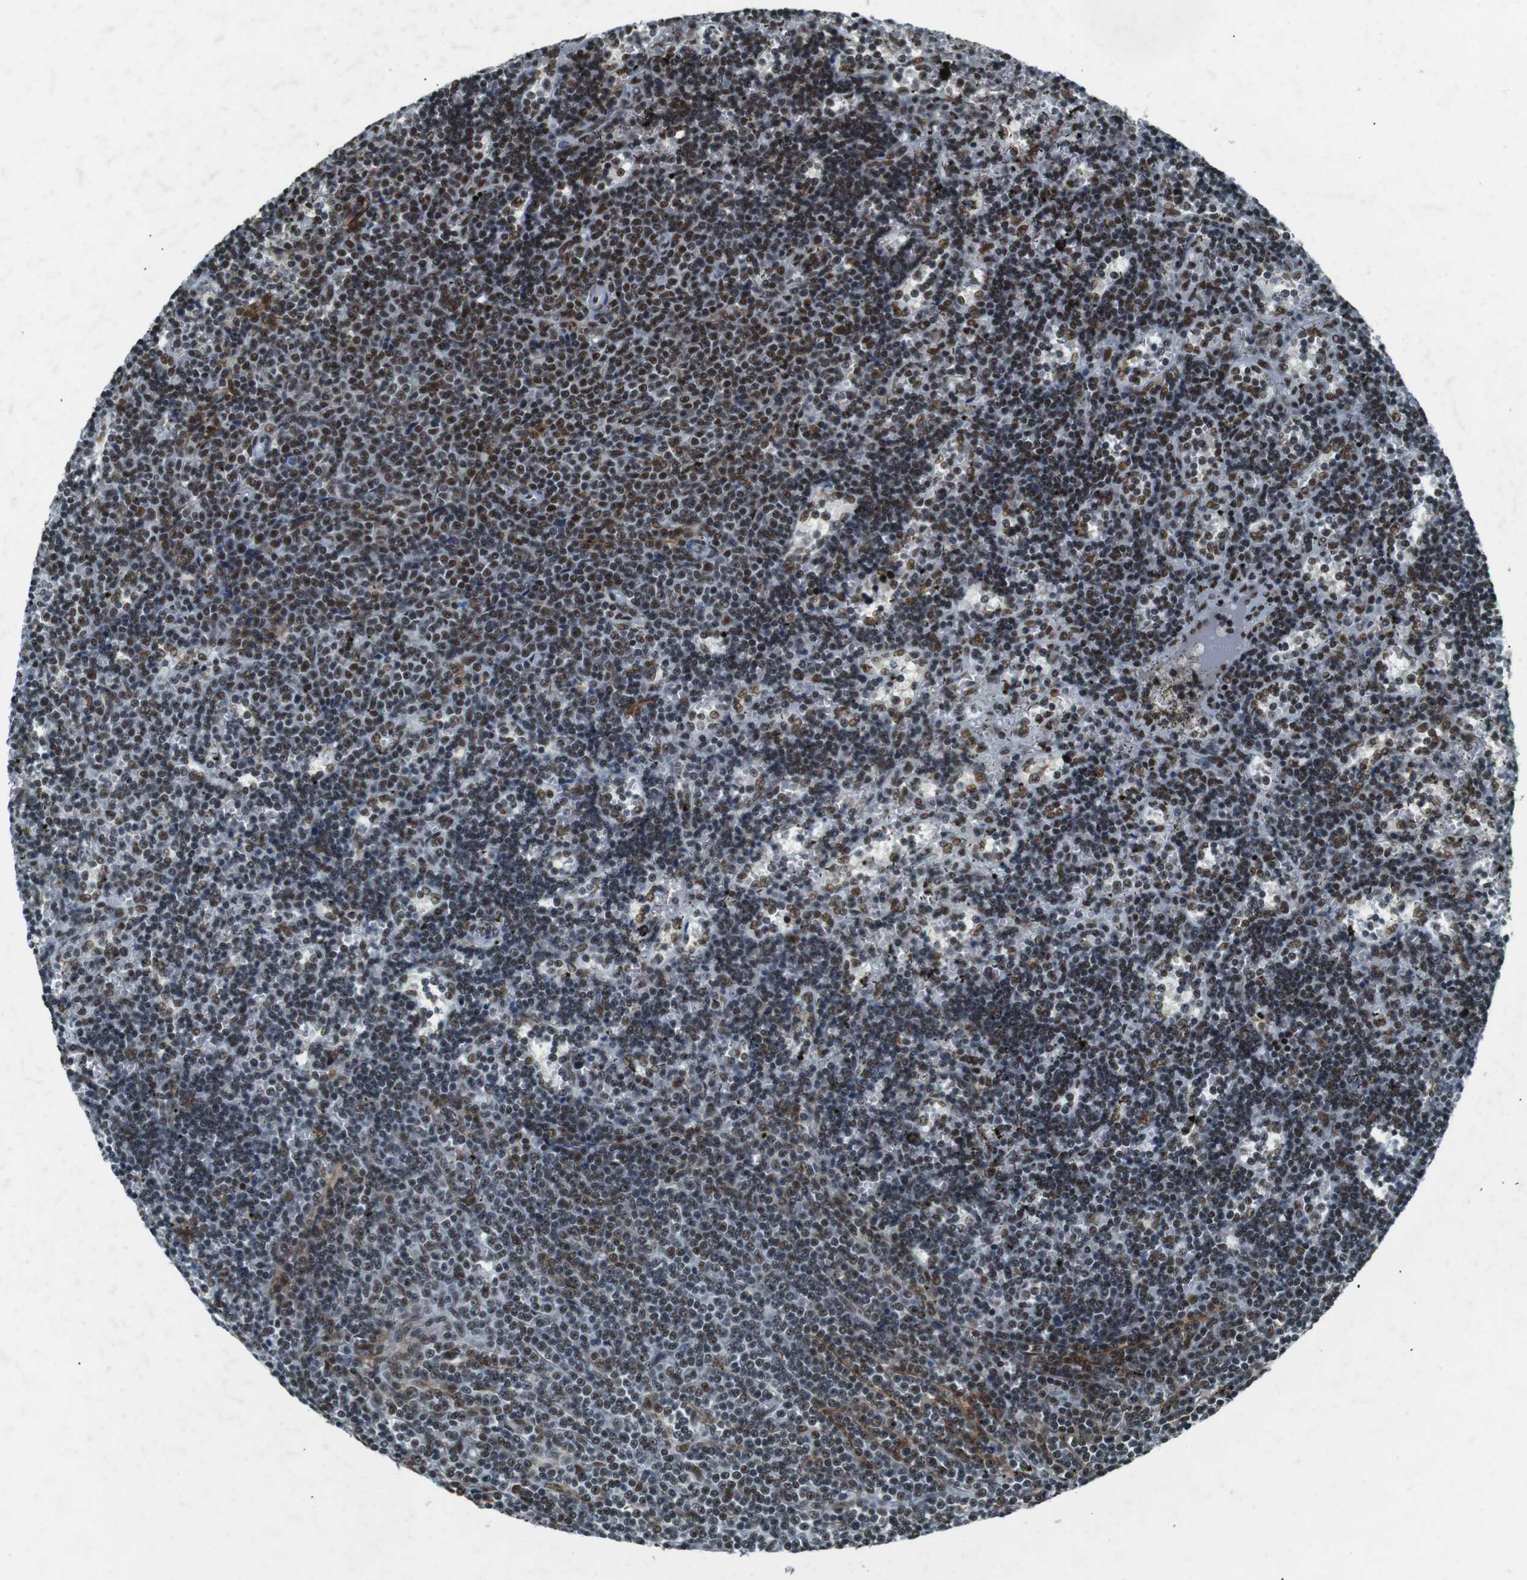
{"staining": {"intensity": "moderate", "quantity": ">75%", "location": "nuclear"}, "tissue": "lymphoma", "cell_type": "Tumor cells", "image_type": "cancer", "snomed": [{"axis": "morphology", "description": "Malignant lymphoma, non-Hodgkin's type, Low grade"}, {"axis": "topography", "description": "Spleen"}], "caption": "A micrograph showing moderate nuclear expression in approximately >75% of tumor cells in low-grade malignant lymphoma, non-Hodgkin's type, as visualized by brown immunohistochemical staining.", "gene": "HEXIM1", "patient": {"sex": "male", "age": 60}}